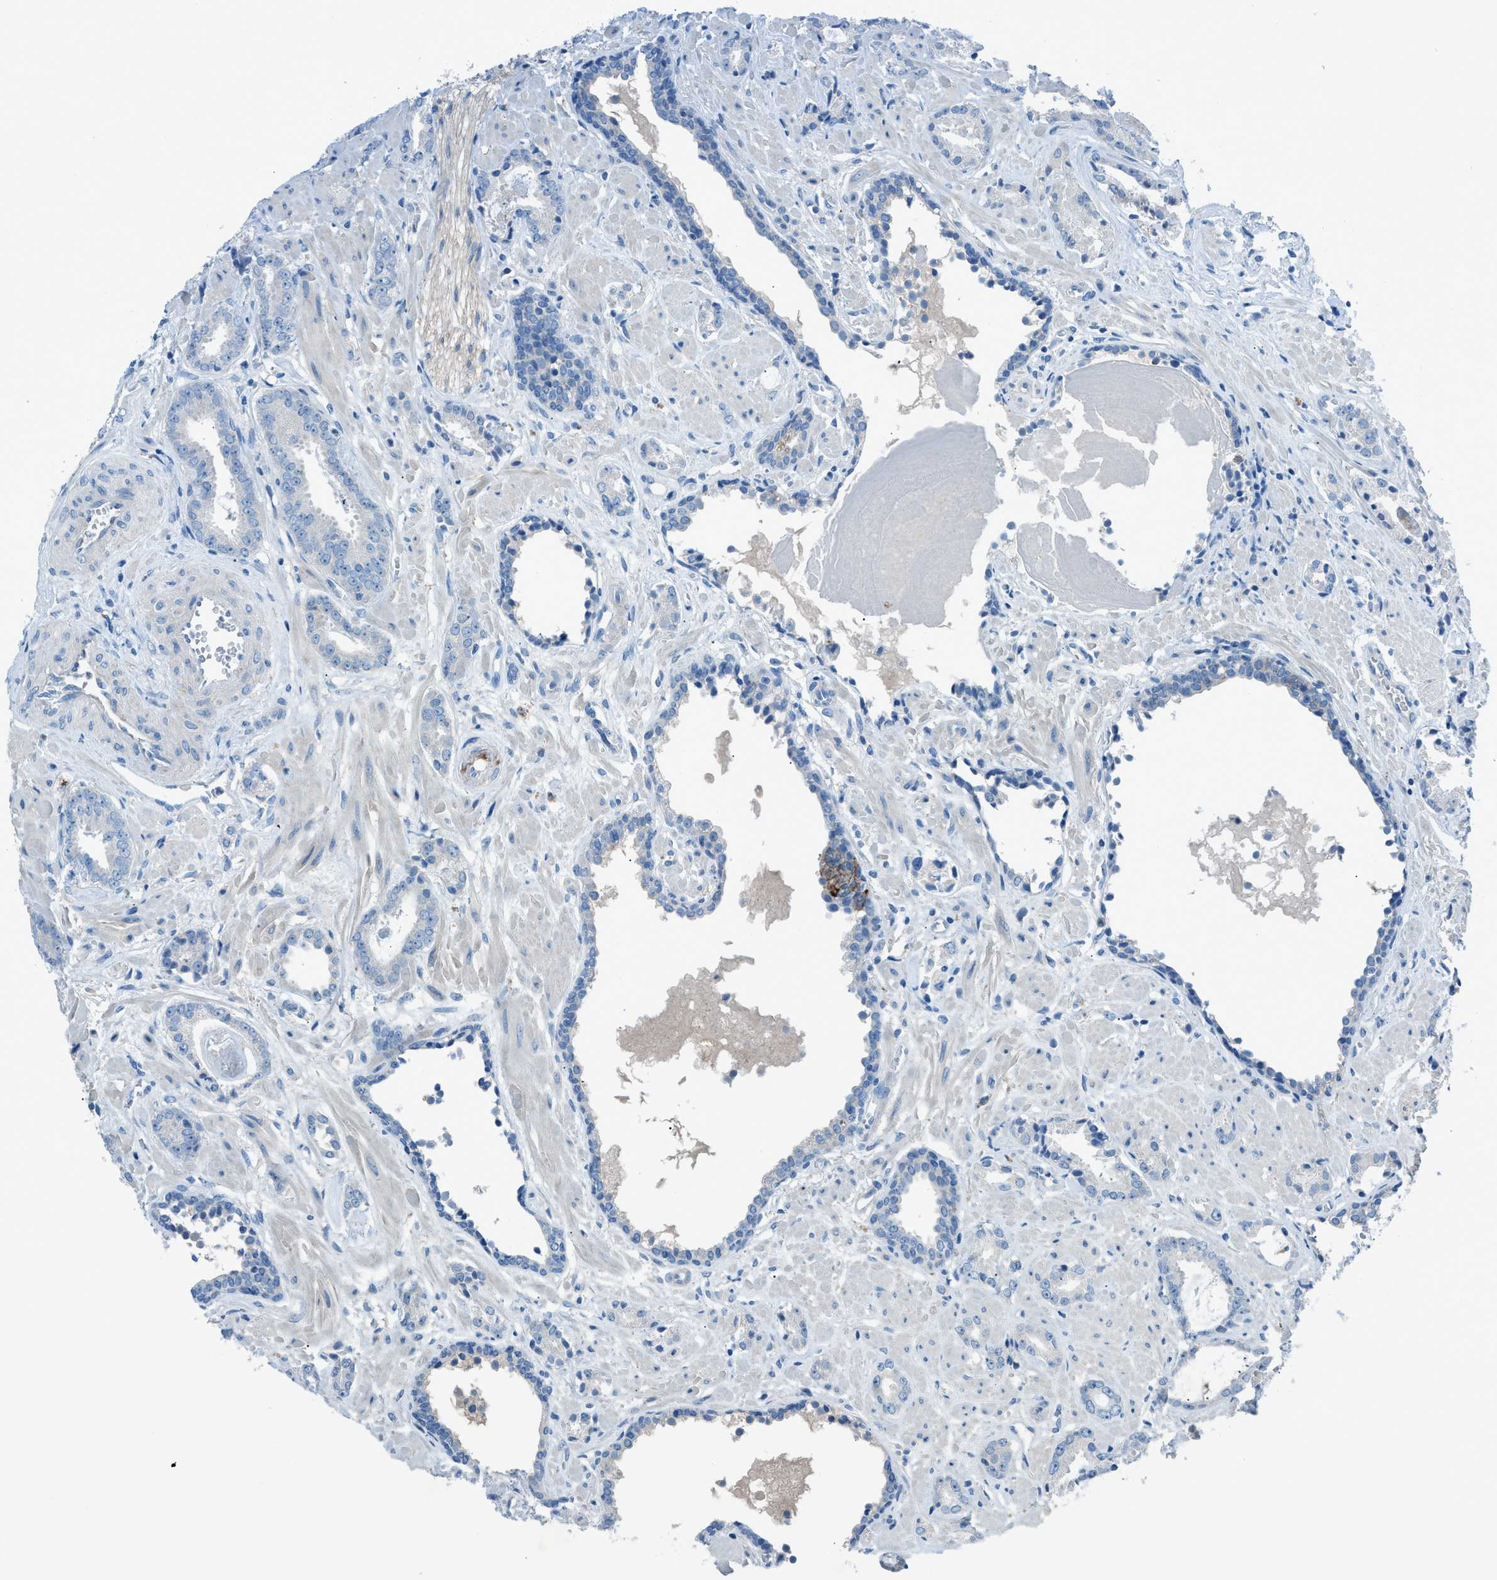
{"staining": {"intensity": "negative", "quantity": "none", "location": "none"}, "tissue": "prostate cancer", "cell_type": "Tumor cells", "image_type": "cancer", "snomed": [{"axis": "morphology", "description": "Adenocarcinoma, Low grade"}, {"axis": "topography", "description": "Prostate"}], "caption": "An immunohistochemistry photomicrograph of prostate low-grade adenocarcinoma is shown. There is no staining in tumor cells of prostate low-grade adenocarcinoma.", "gene": "C5AR2", "patient": {"sex": "male", "age": 53}}